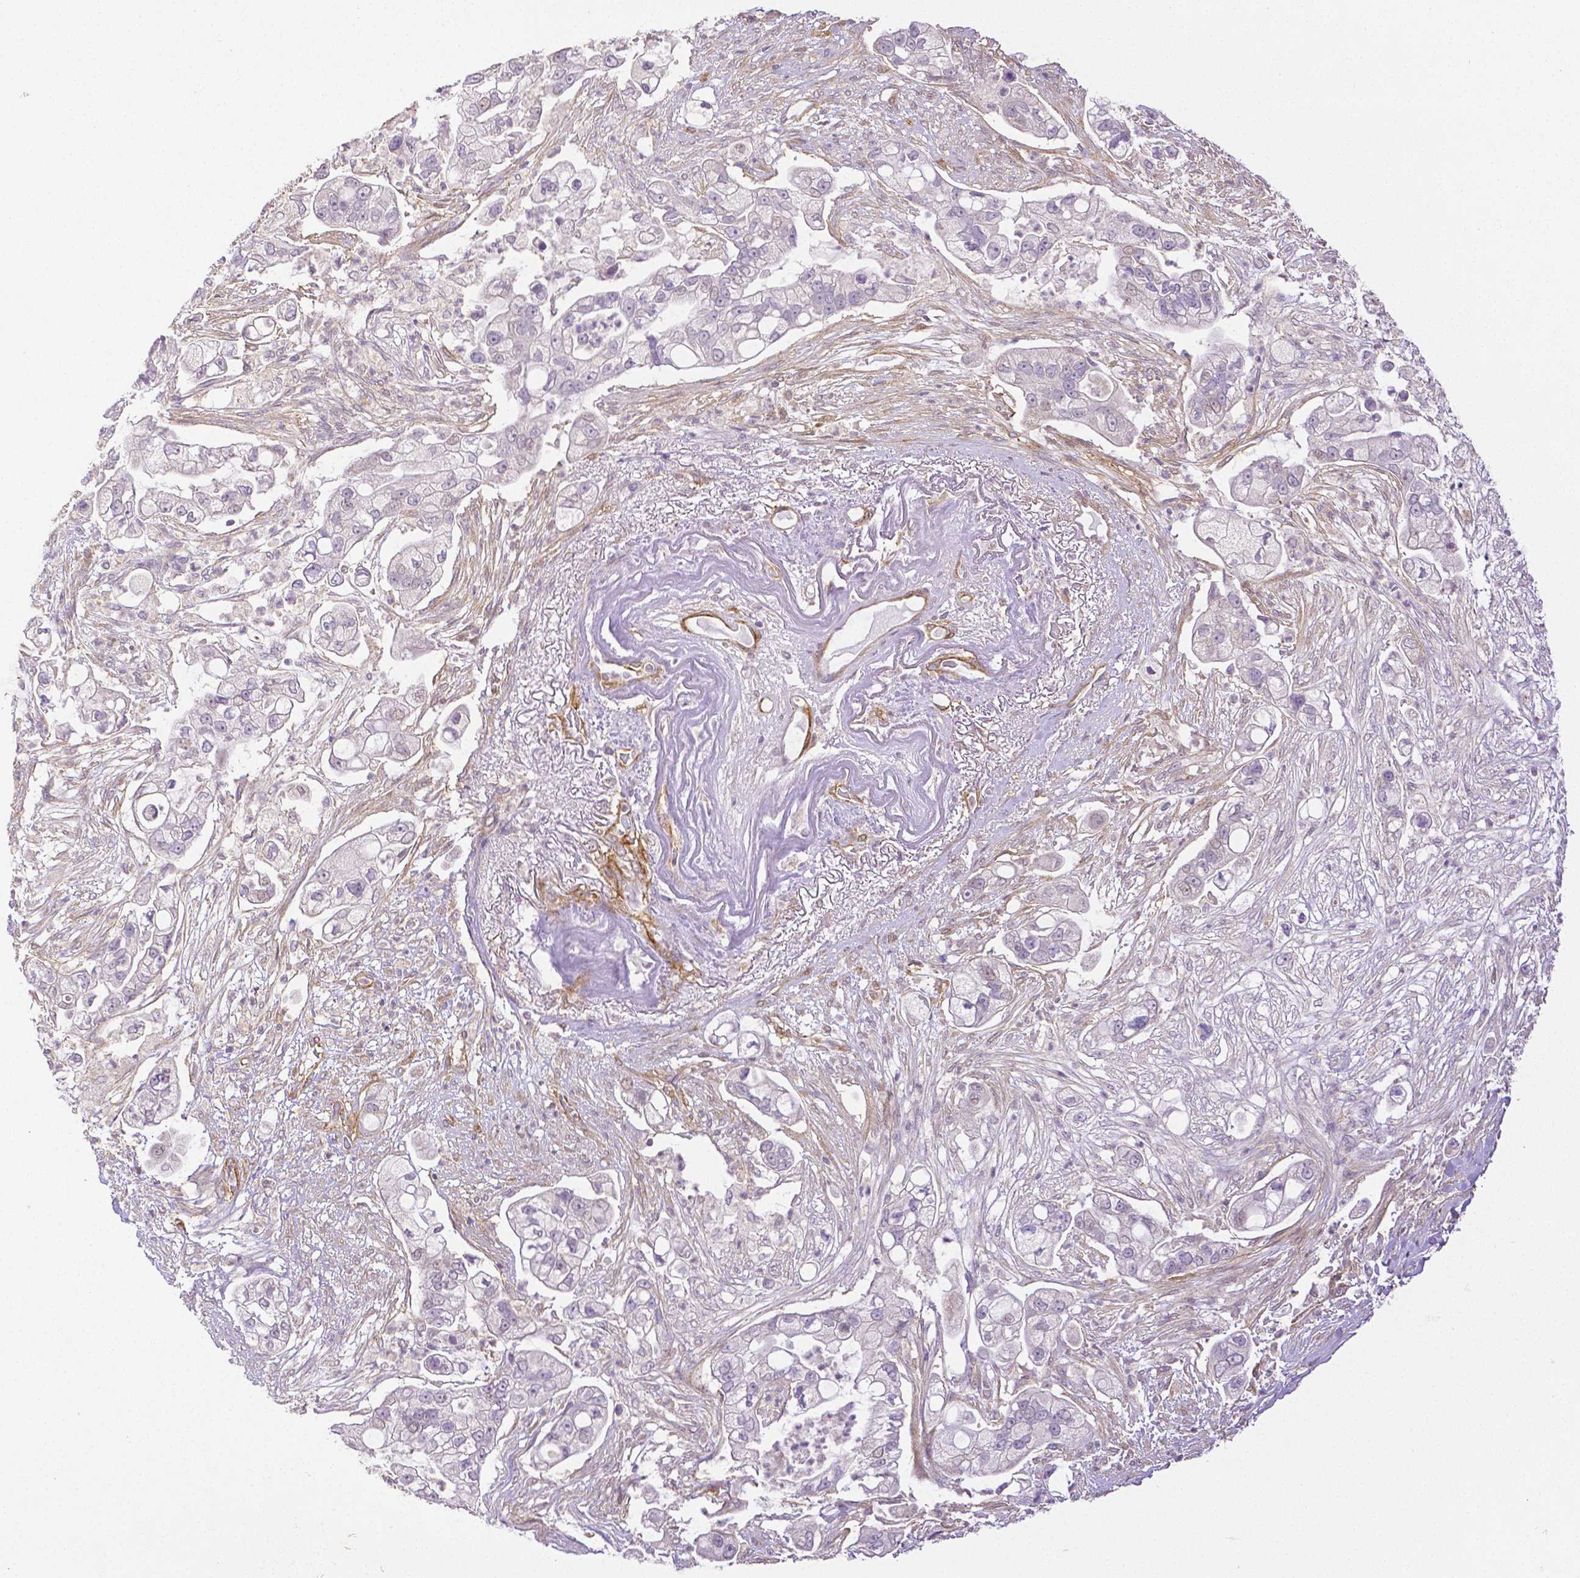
{"staining": {"intensity": "negative", "quantity": "none", "location": "none"}, "tissue": "pancreatic cancer", "cell_type": "Tumor cells", "image_type": "cancer", "snomed": [{"axis": "morphology", "description": "Adenocarcinoma, NOS"}, {"axis": "topography", "description": "Pancreas"}], "caption": "Immunohistochemistry (IHC) histopathology image of neoplastic tissue: human pancreatic cancer (adenocarcinoma) stained with DAB displays no significant protein expression in tumor cells. The staining was performed using DAB (3,3'-diaminobenzidine) to visualize the protein expression in brown, while the nuclei were stained in blue with hematoxylin (Magnification: 20x).", "gene": "THY1", "patient": {"sex": "female", "age": 69}}